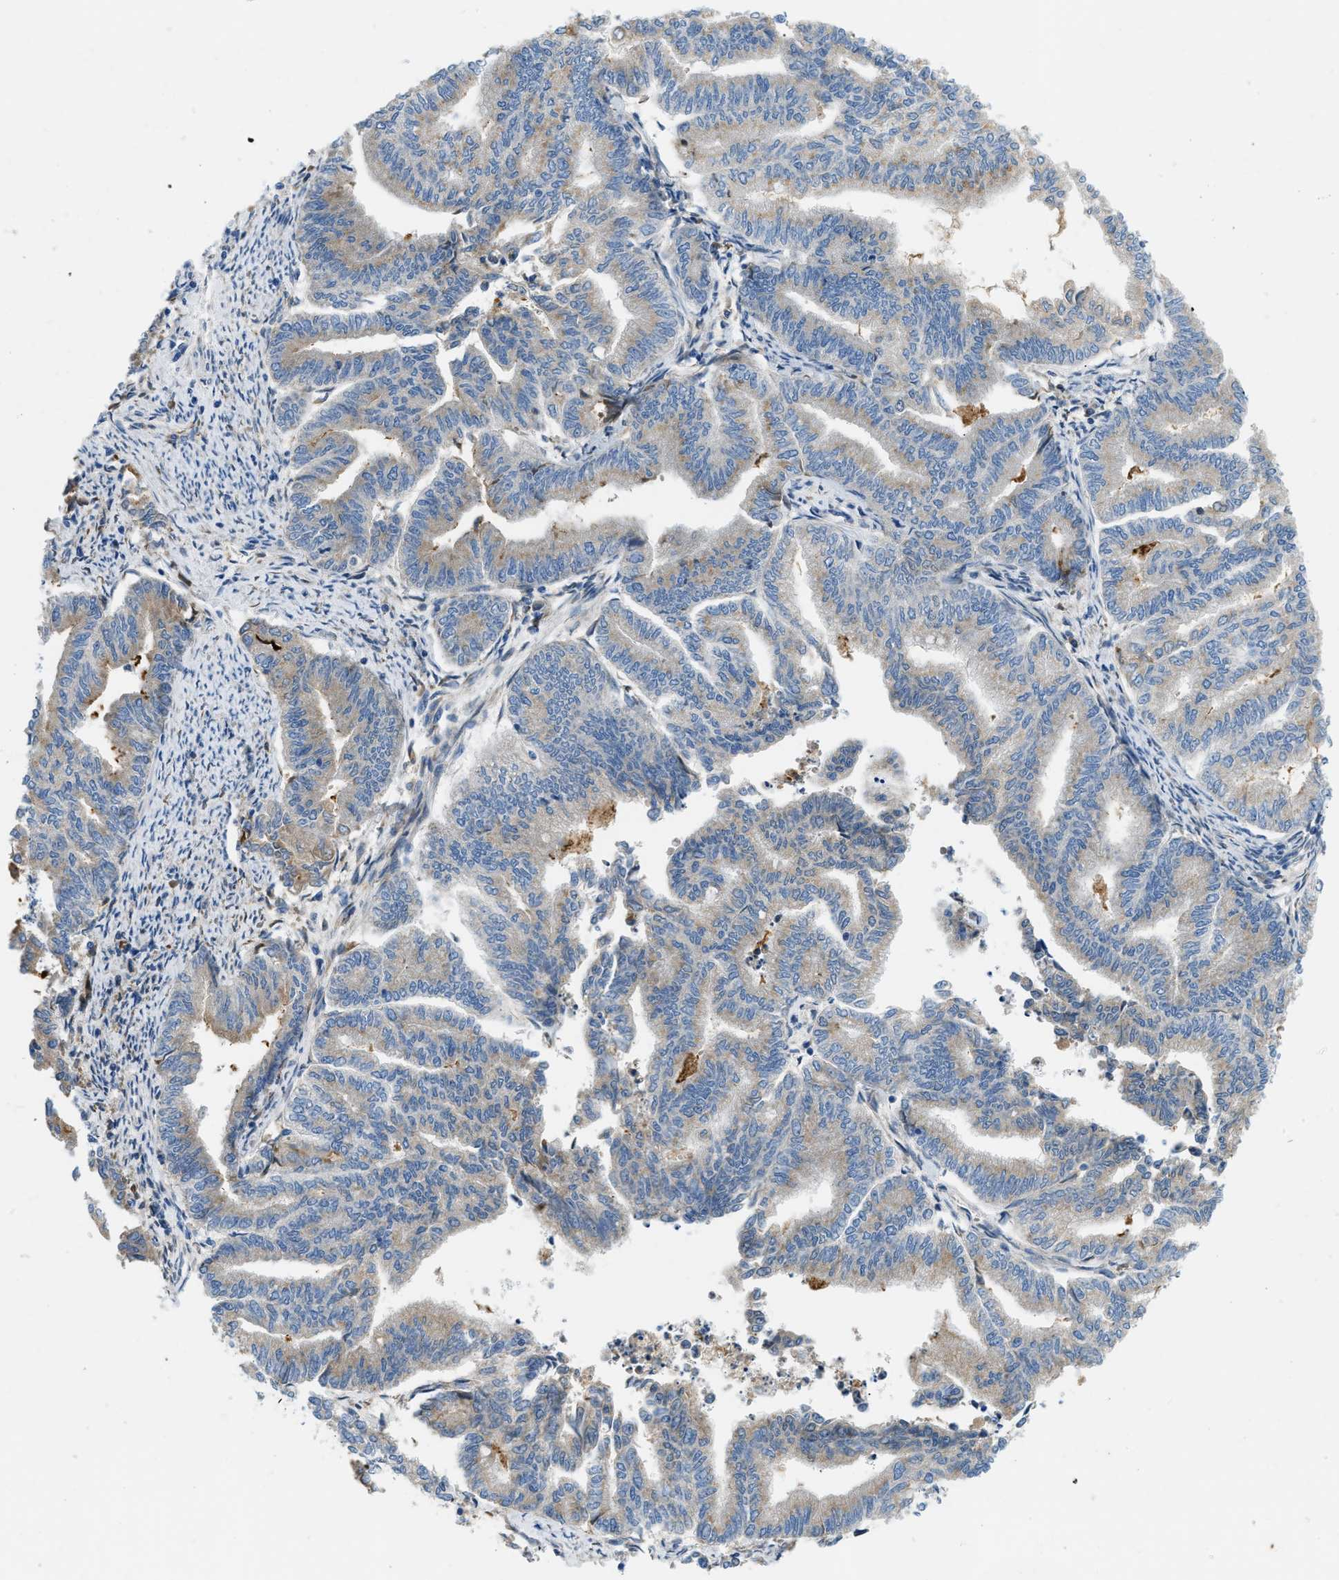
{"staining": {"intensity": "moderate", "quantity": "25%-75%", "location": "cytoplasmic/membranous"}, "tissue": "endometrial cancer", "cell_type": "Tumor cells", "image_type": "cancer", "snomed": [{"axis": "morphology", "description": "Adenocarcinoma, NOS"}, {"axis": "topography", "description": "Endometrium"}], "caption": "Moderate cytoplasmic/membranous protein expression is appreciated in approximately 25%-75% of tumor cells in endometrial adenocarcinoma.", "gene": "COL15A1", "patient": {"sex": "female", "age": 79}}